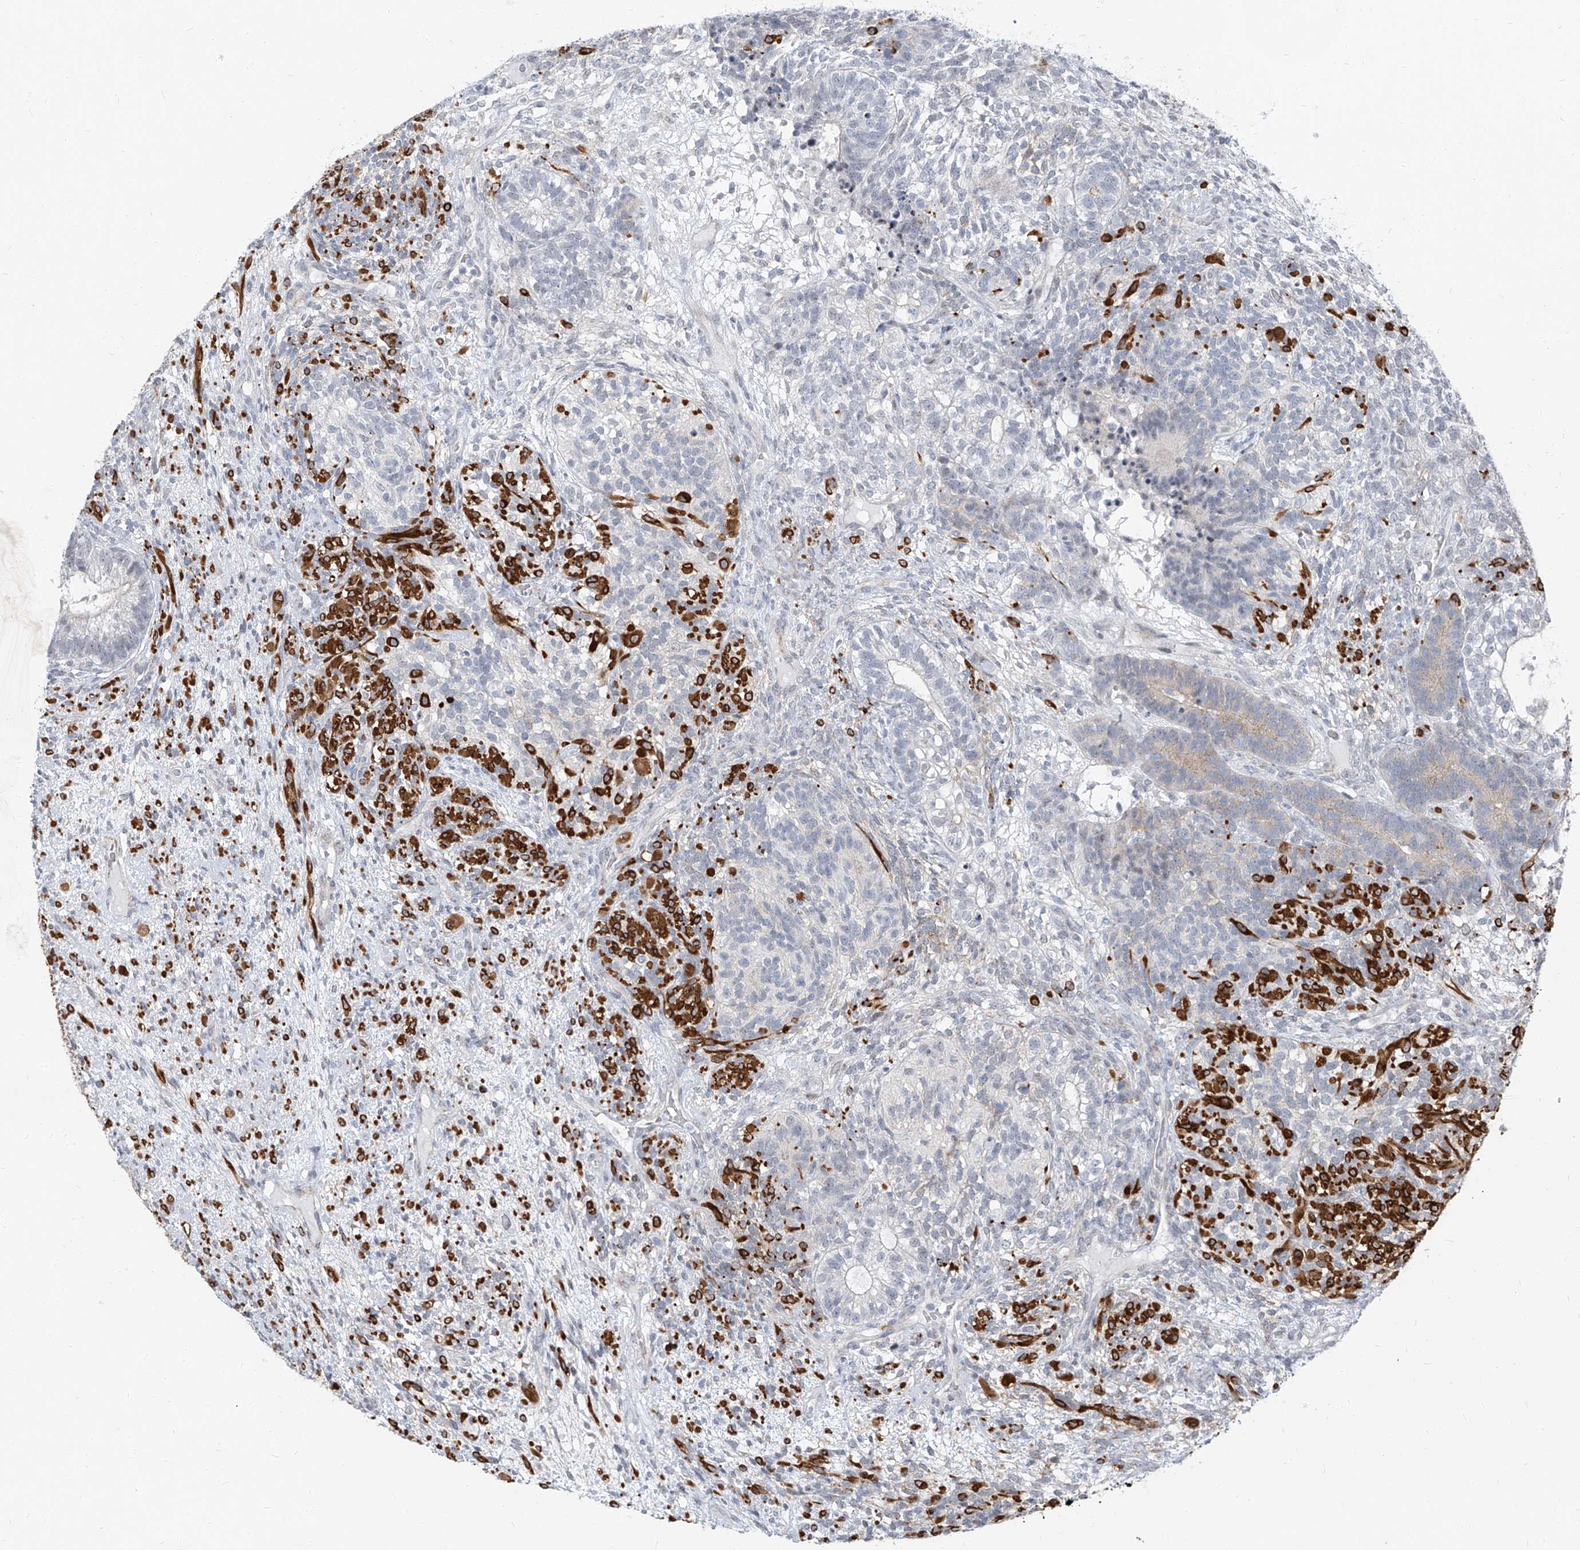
{"staining": {"intensity": "negative", "quantity": "none", "location": "none"}, "tissue": "testis cancer", "cell_type": "Tumor cells", "image_type": "cancer", "snomed": [{"axis": "morphology", "description": "Seminoma, NOS"}, {"axis": "morphology", "description": "Carcinoma, Embryonal, NOS"}, {"axis": "topography", "description": "Testis"}], "caption": "Tumor cells are negative for protein expression in human testis cancer (seminoma). Brightfield microscopy of IHC stained with DAB (3,3'-diaminobenzidine) (brown) and hematoxylin (blue), captured at high magnification.", "gene": "TXLNB", "patient": {"sex": "male", "age": 28}}